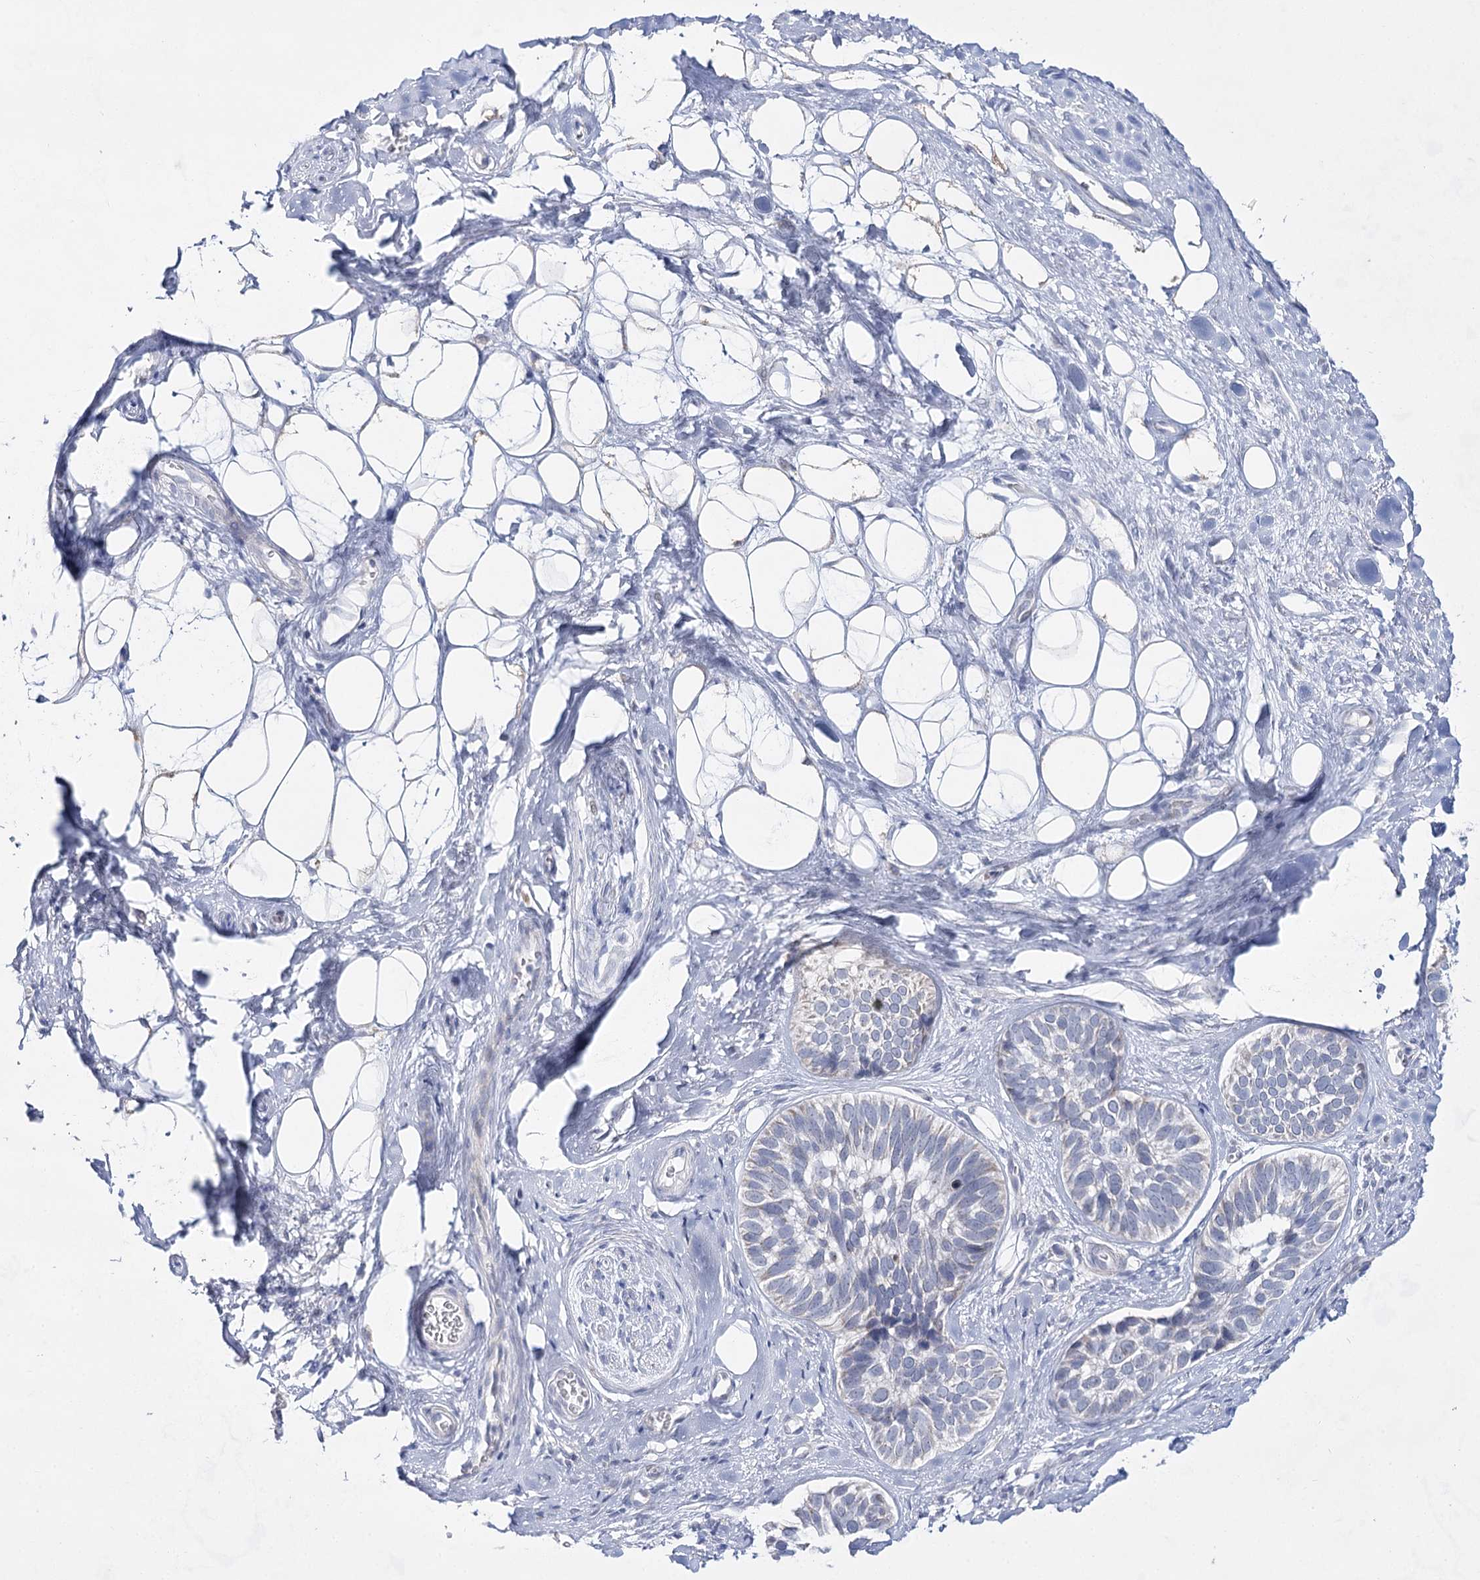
{"staining": {"intensity": "negative", "quantity": "none", "location": "none"}, "tissue": "skin cancer", "cell_type": "Tumor cells", "image_type": "cancer", "snomed": [{"axis": "morphology", "description": "Basal cell carcinoma"}, {"axis": "topography", "description": "Skin"}], "caption": "A high-resolution micrograph shows immunohistochemistry staining of skin cancer (basal cell carcinoma), which demonstrates no significant expression in tumor cells.", "gene": "BPHL", "patient": {"sex": "male", "age": 62}}